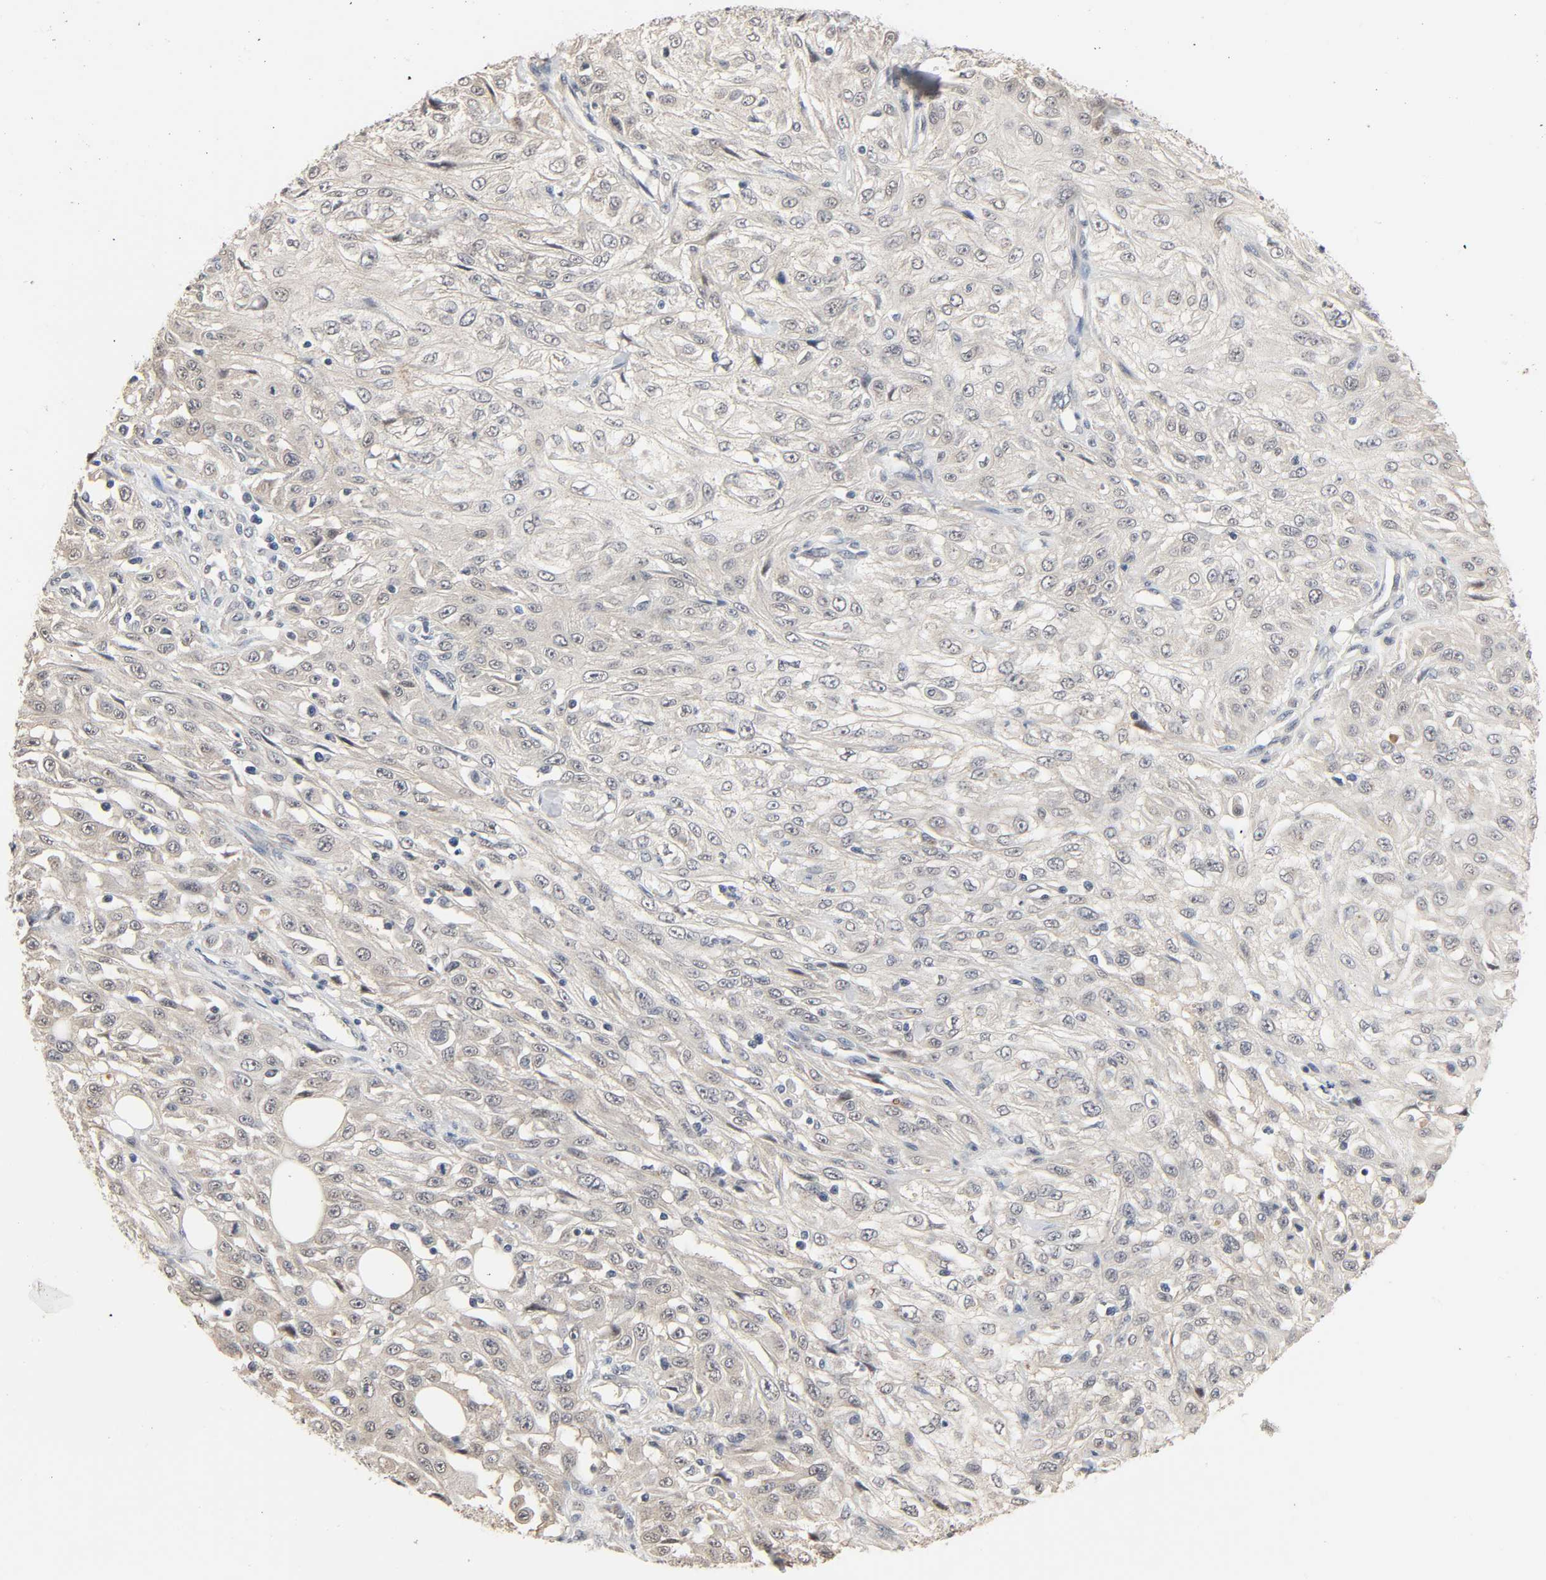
{"staining": {"intensity": "negative", "quantity": "none", "location": "none"}, "tissue": "skin cancer", "cell_type": "Tumor cells", "image_type": "cancer", "snomed": [{"axis": "morphology", "description": "Squamous cell carcinoma, NOS"}, {"axis": "topography", "description": "Skin"}], "caption": "Skin cancer (squamous cell carcinoma) stained for a protein using IHC displays no staining tumor cells.", "gene": "MAGEA8", "patient": {"sex": "male", "age": 75}}